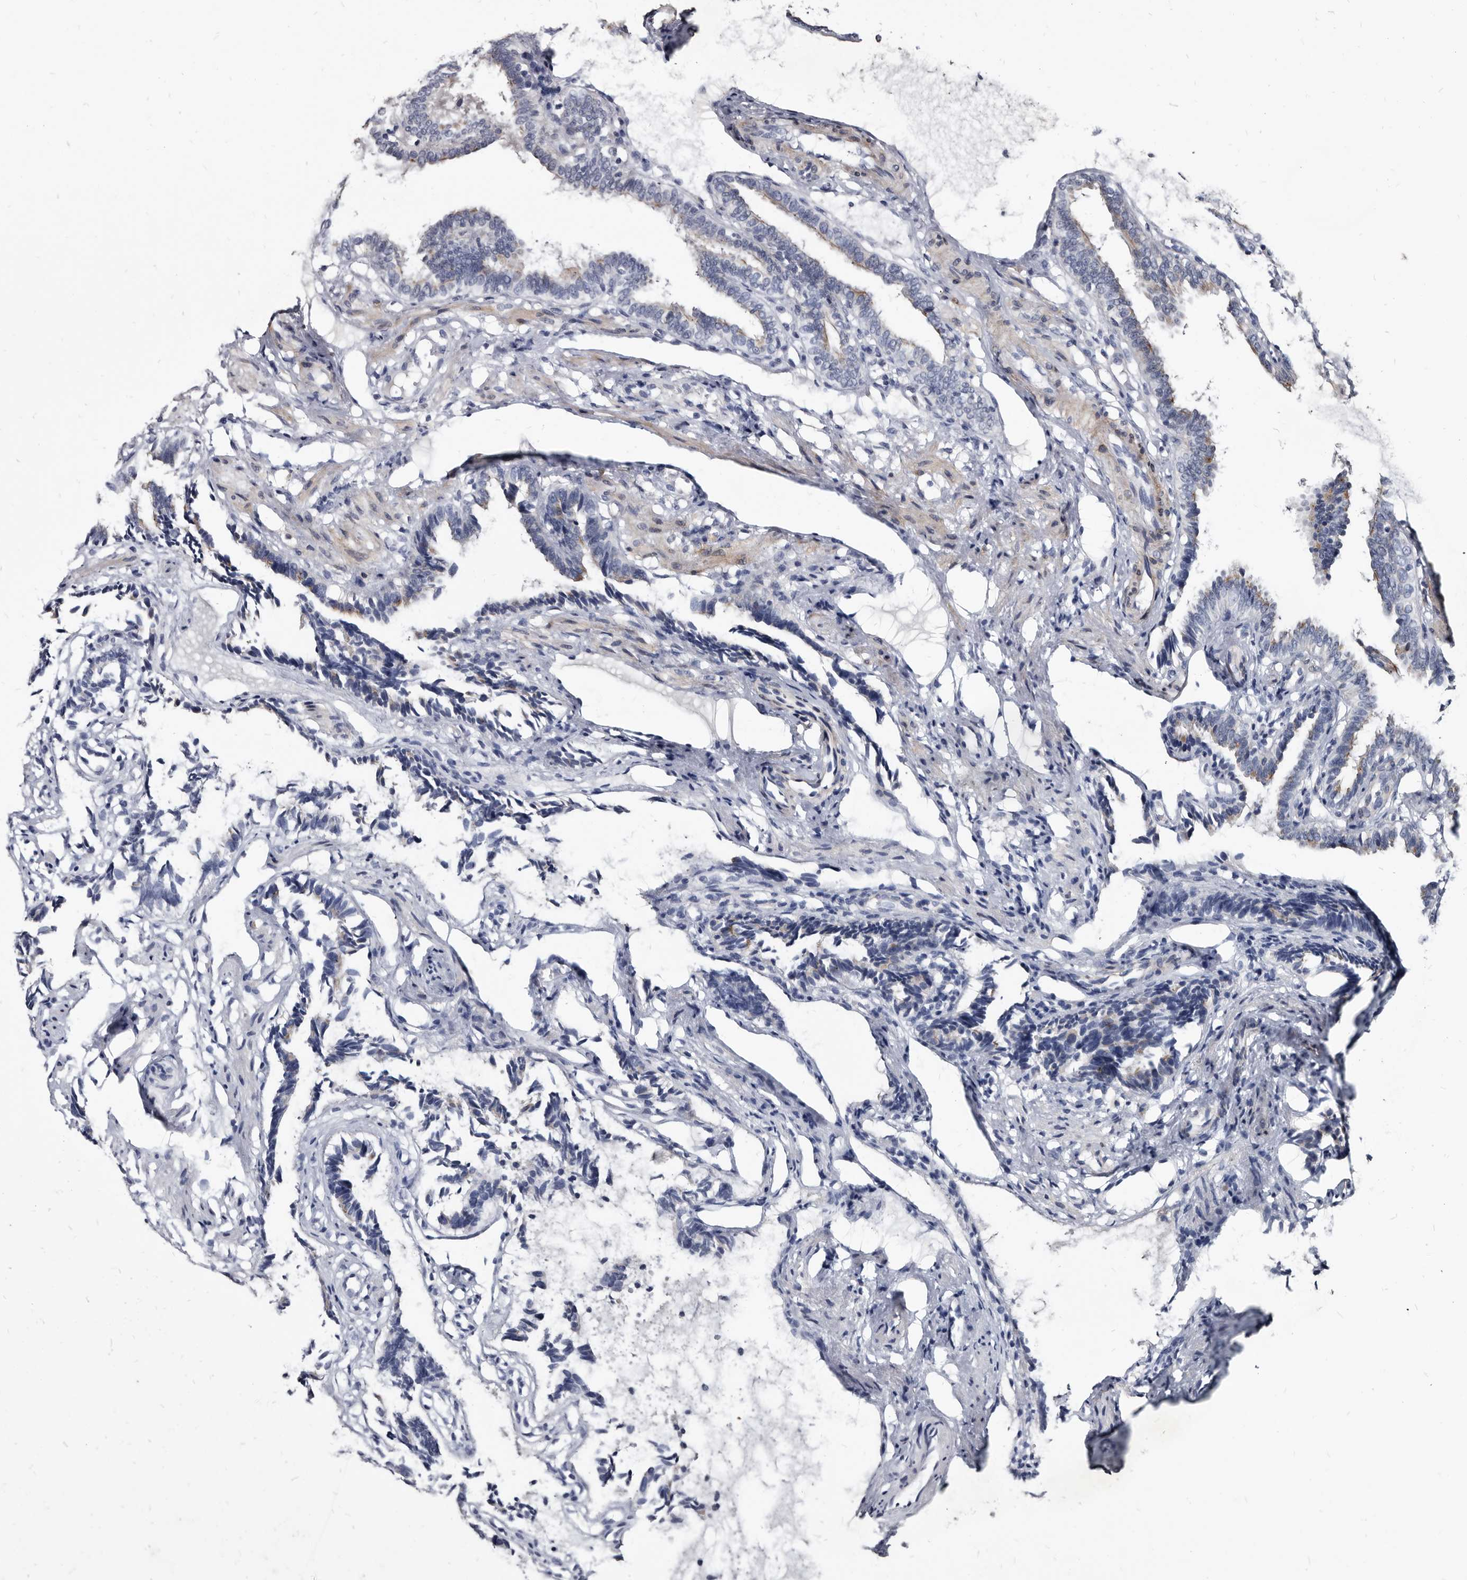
{"staining": {"intensity": "moderate", "quantity": "<25%", "location": "cytoplasmic/membranous"}, "tissue": "fallopian tube", "cell_type": "Glandular cells", "image_type": "normal", "snomed": [{"axis": "morphology", "description": "Normal tissue, NOS"}, {"axis": "topography", "description": "Fallopian tube"}], "caption": "Immunohistochemistry (IHC) (DAB) staining of benign human fallopian tube reveals moderate cytoplasmic/membranous protein expression in approximately <25% of glandular cells.", "gene": "PRSS8", "patient": {"sex": "female", "age": 39}}